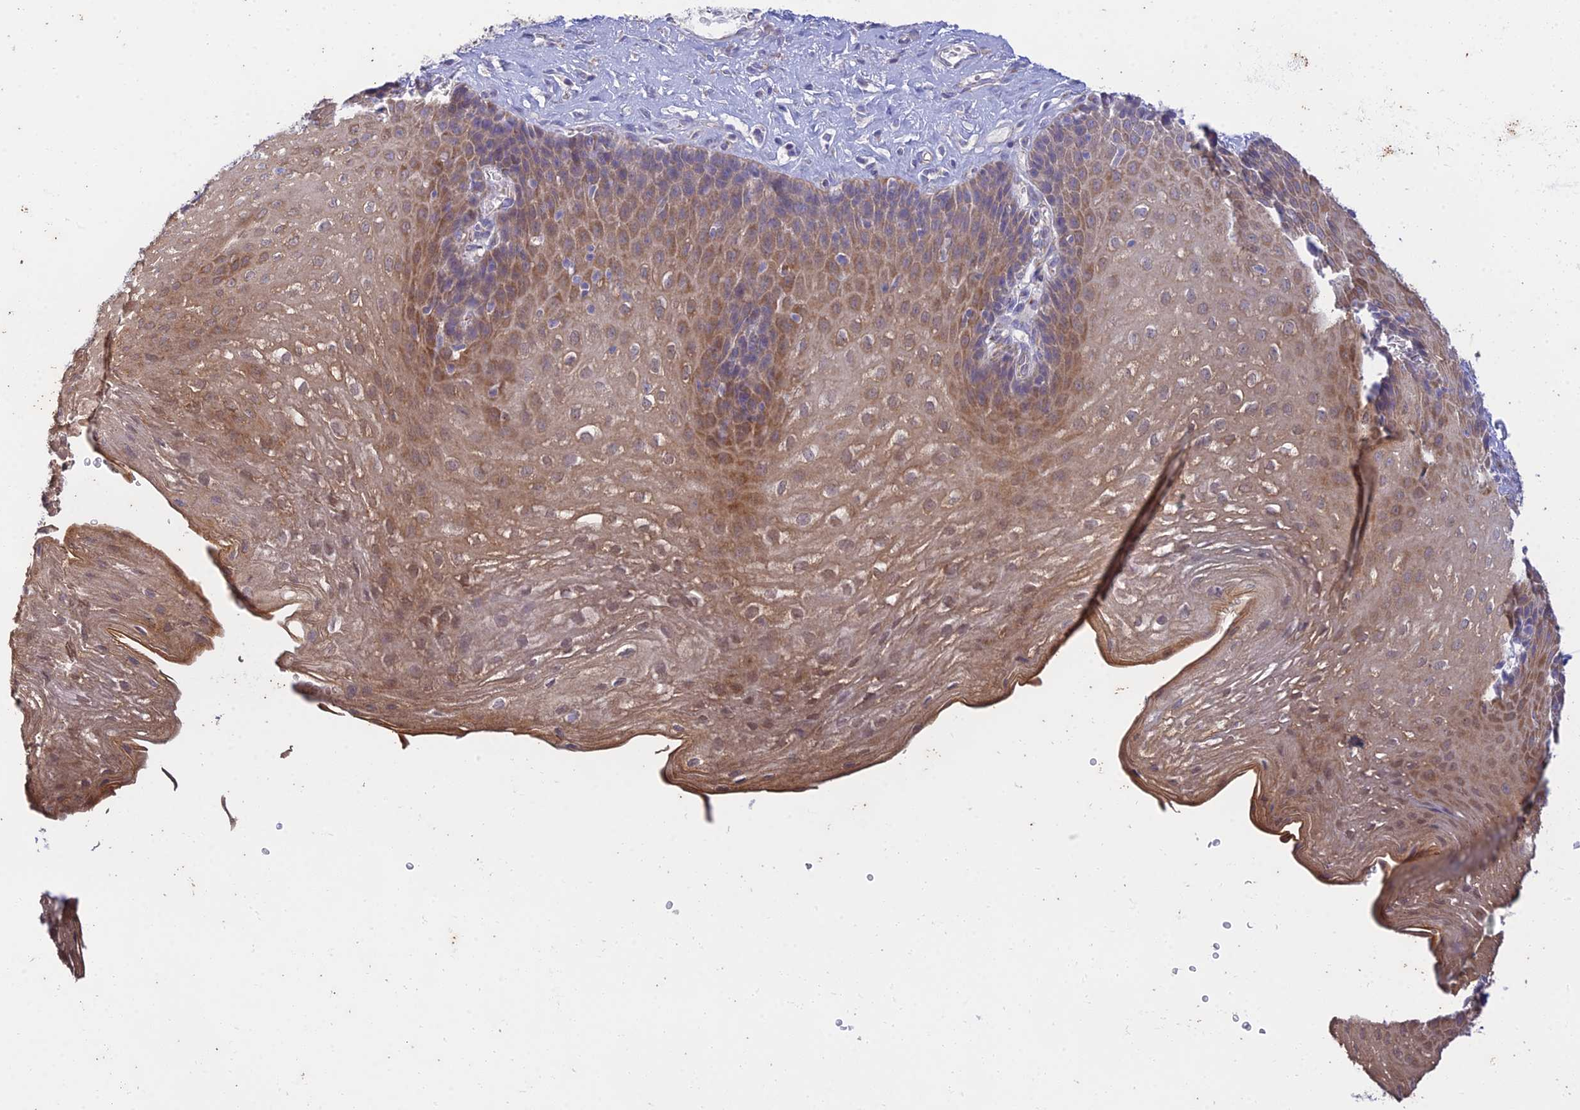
{"staining": {"intensity": "moderate", "quantity": ">75%", "location": "cytoplasmic/membranous"}, "tissue": "esophagus", "cell_type": "Squamous epithelial cells", "image_type": "normal", "snomed": [{"axis": "morphology", "description": "Normal tissue, NOS"}, {"axis": "topography", "description": "Esophagus"}], "caption": "Moderate cytoplasmic/membranous protein positivity is seen in about >75% of squamous epithelial cells in esophagus. (Brightfield microscopy of DAB IHC at high magnification).", "gene": "PTCD2", "patient": {"sex": "female", "age": 66}}